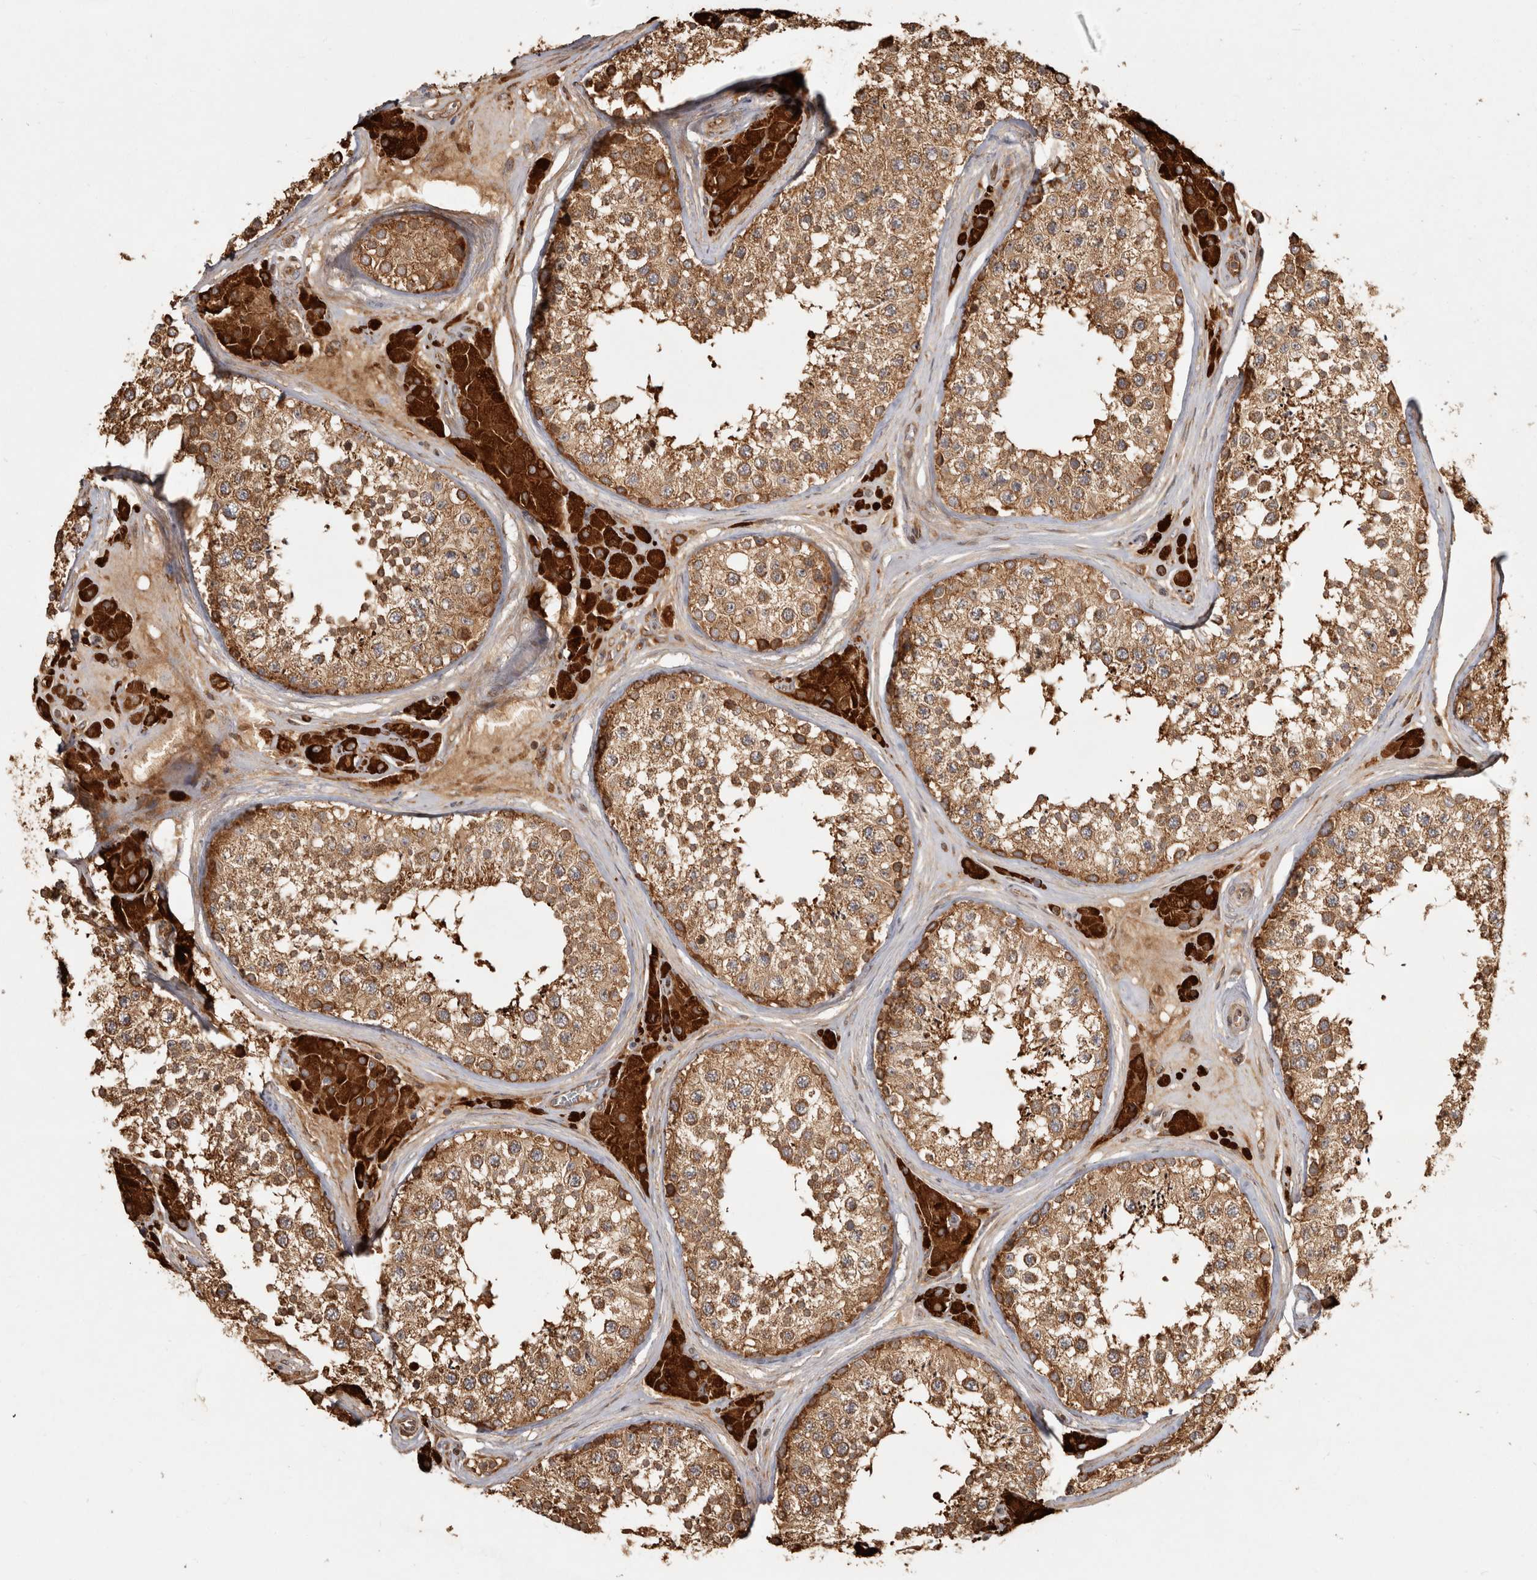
{"staining": {"intensity": "moderate", "quantity": ">75%", "location": "cytoplasmic/membranous"}, "tissue": "testis", "cell_type": "Cells in seminiferous ducts", "image_type": "normal", "snomed": [{"axis": "morphology", "description": "Normal tissue, NOS"}, {"axis": "topography", "description": "Testis"}], "caption": "Immunohistochemistry of unremarkable human testis exhibits medium levels of moderate cytoplasmic/membranous expression in about >75% of cells in seminiferous ducts. Nuclei are stained in blue.", "gene": "CAMSAP2", "patient": {"sex": "male", "age": 46}}